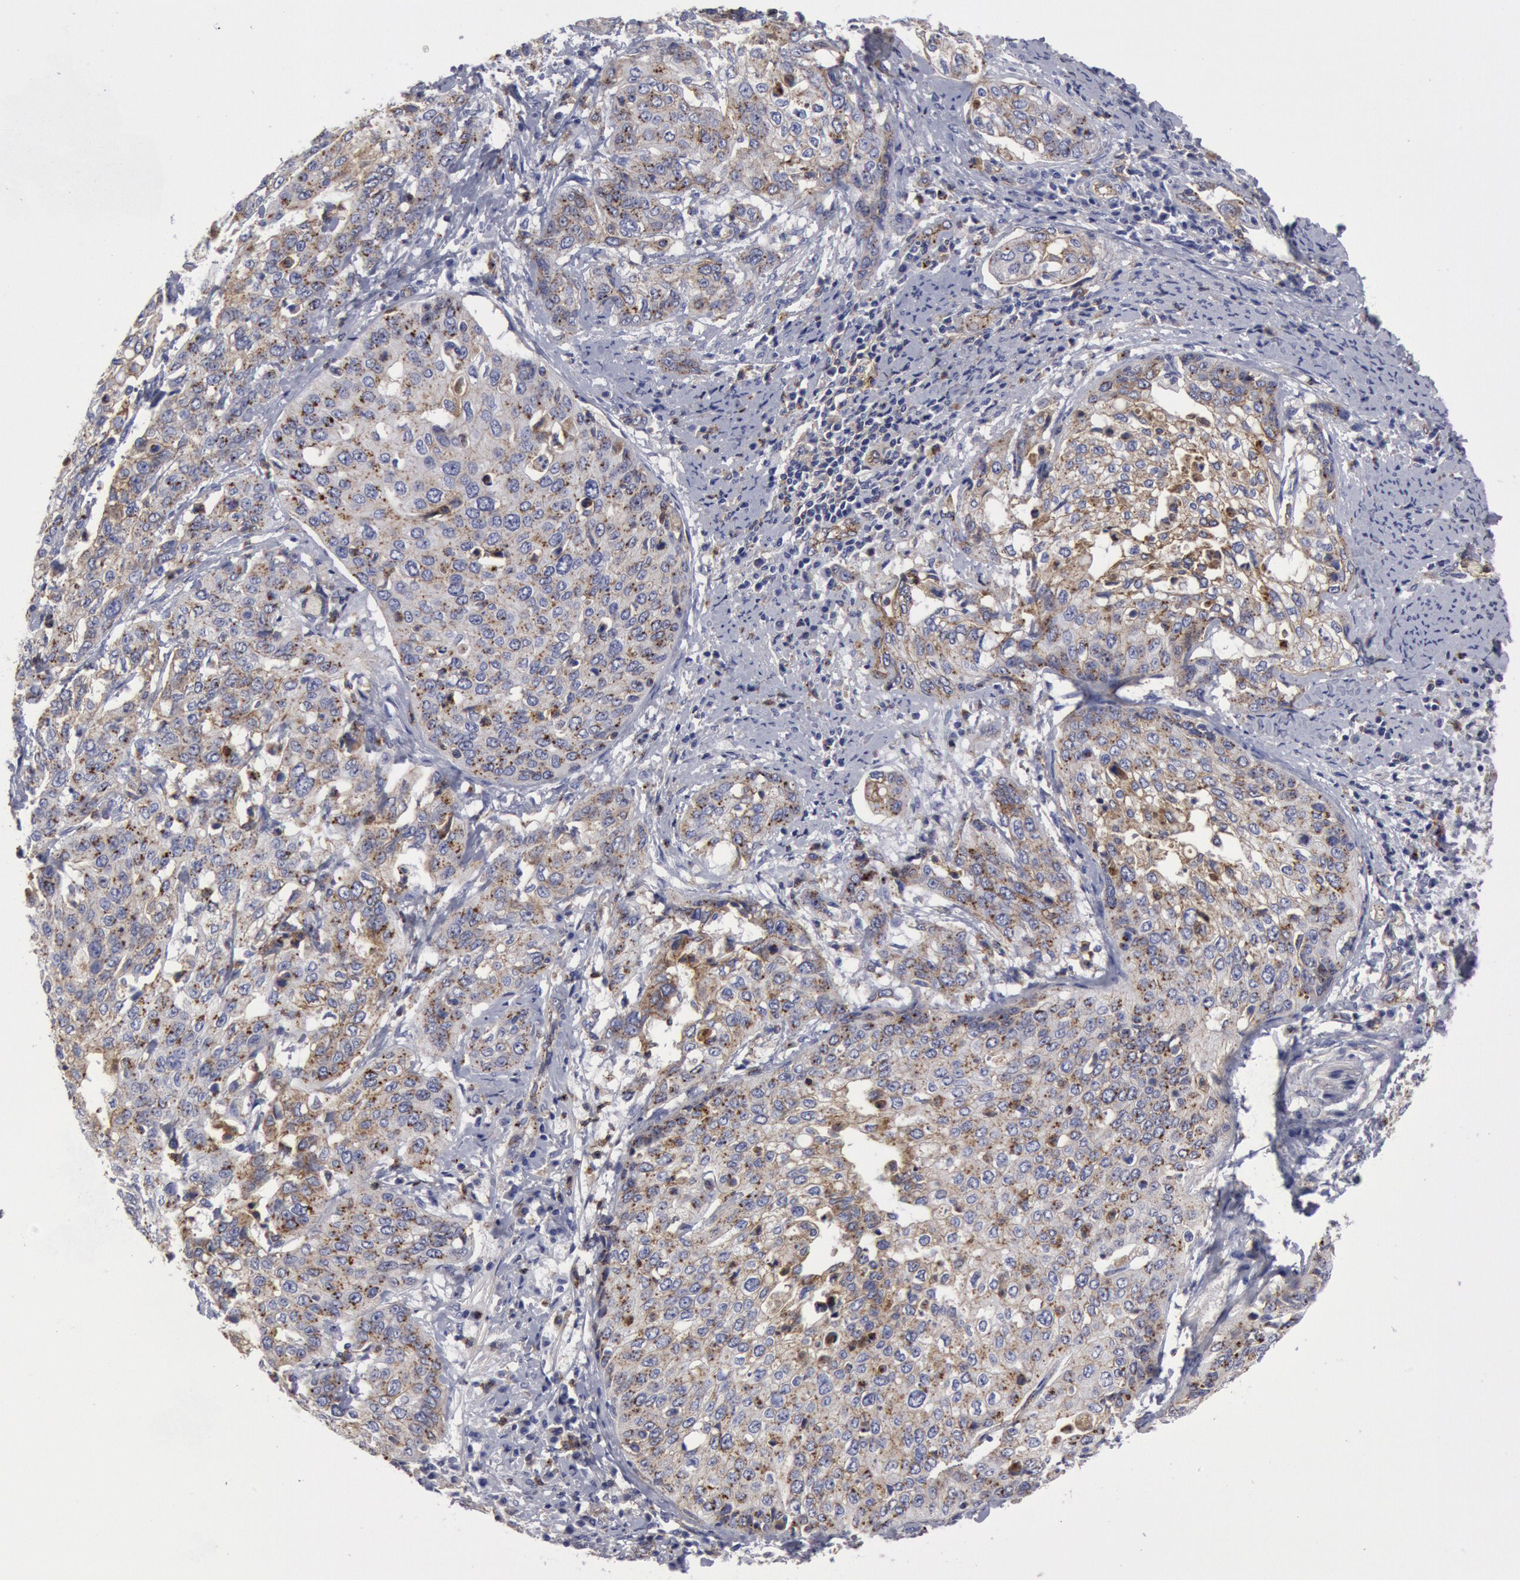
{"staining": {"intensity": "weak", "quantity": "<25%", "location": "cytoplasmic/membranous"}, "tissue": "cervical cancer", "cell_type": "Tumor cells", "image_type": "cancer", "snomed": [{"axis": "morphology", "description": "Squamous cell carcinoma, NOS"}, {"axis": "topography", "description": "Cervix"}], "caption": "DAB immunohistochemical staining of human cervical cancer (squamous cell carcinoma) shows no significant expression in tumor cells.", "gene": "FLOT1", "patient": {"sex": "female", "age": 41}}